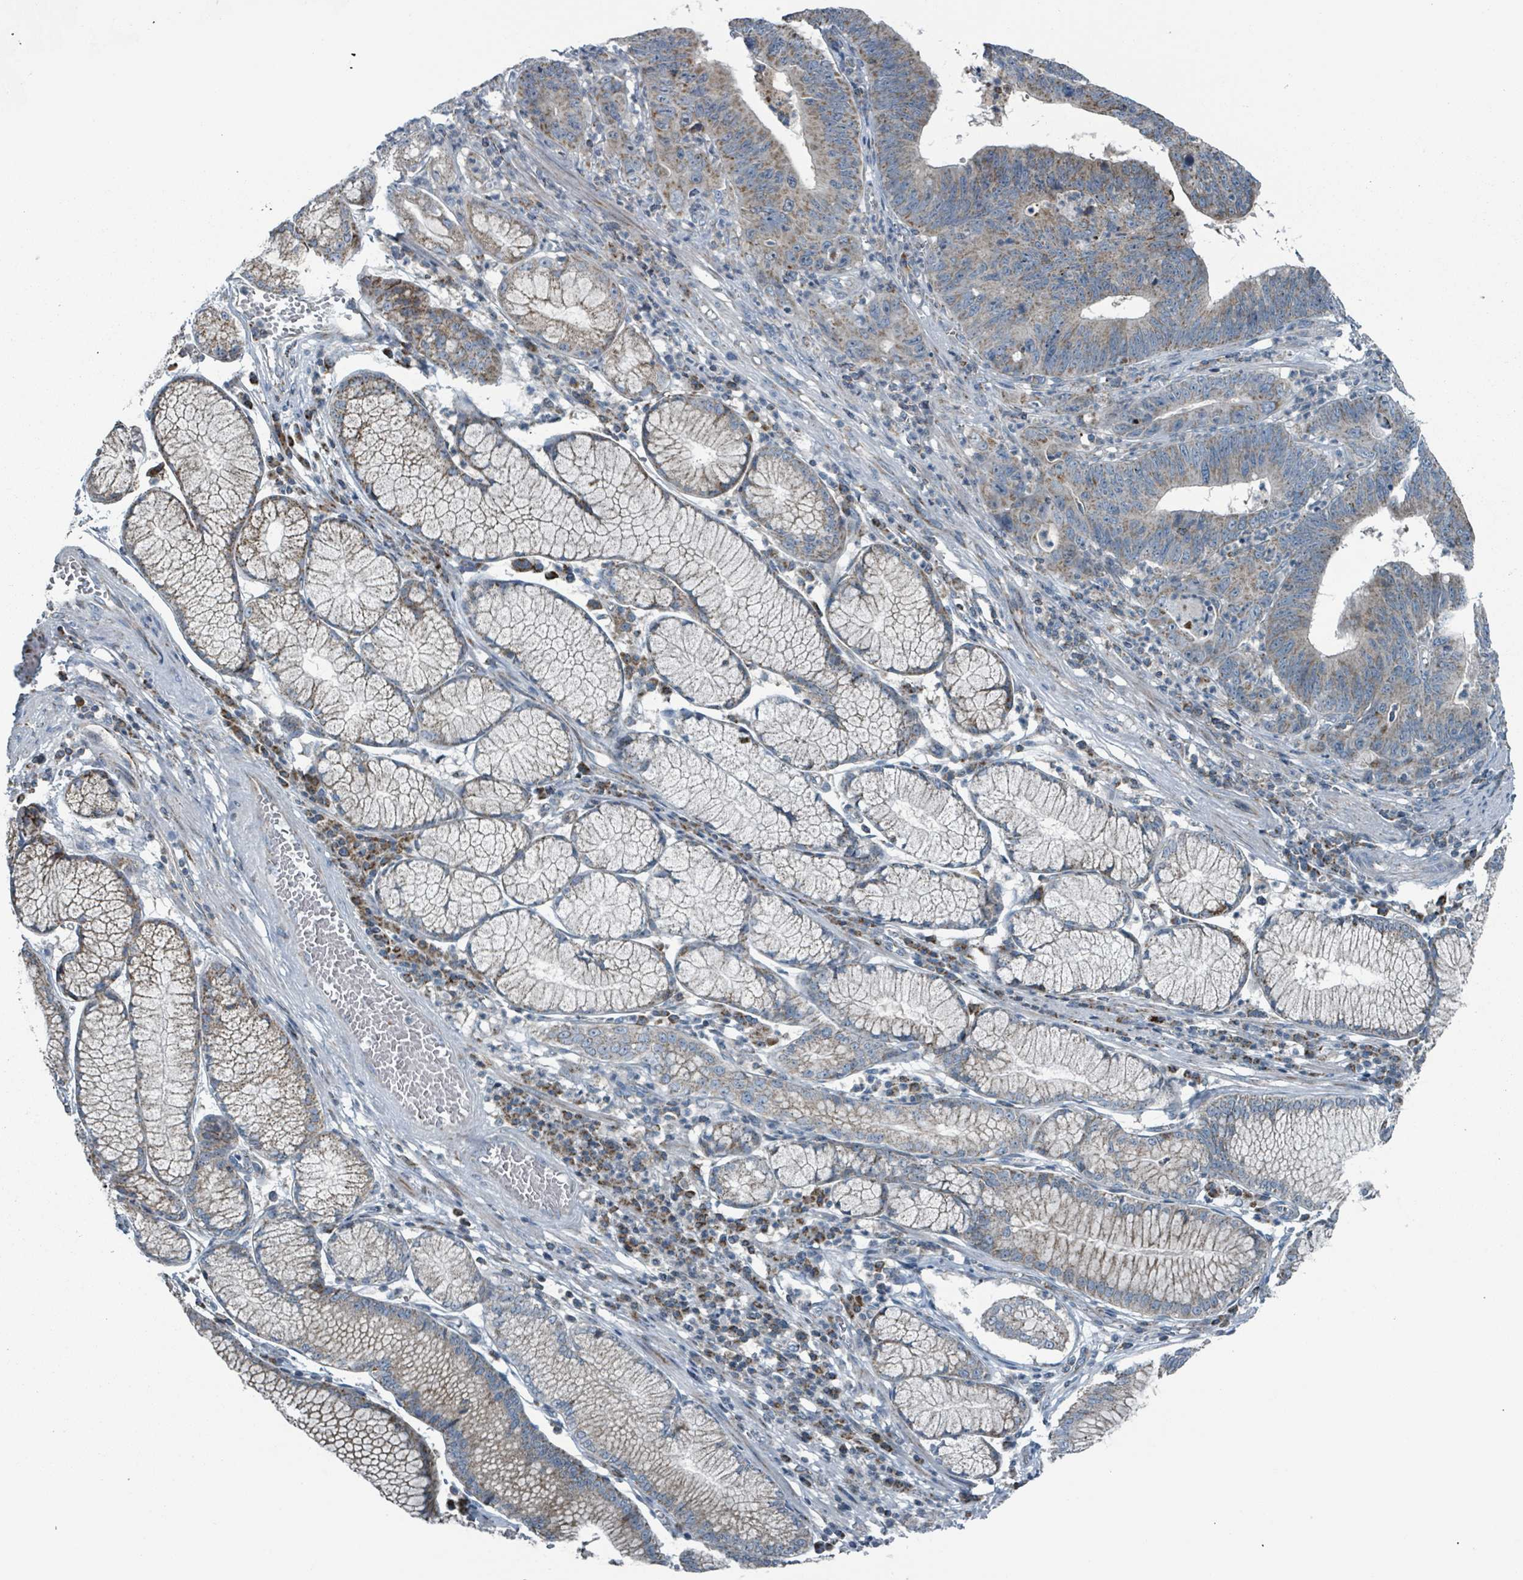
{"staining": {"intensity": "moderate", "quantity": ">75%", "location": "cytoplasmic/membranous"}, "tissue": "stomach cancer", "cell_type": "Tumor cells", "image_type": "cancer", "snomed": [{"axis": "morphology", "description": "Adenocarcinoma, NOS"}, {"axis": "topography", "description": "Stomach"}], "caption": "This image reveals immunohistochemistry staining of human stomach adenocarcinoma, with medium moderate cytoplasmic/membranous positivity in about >75% of tumor cells.", "gene": "ABHD18", "patient": {"sex": "male", "age": 59}}